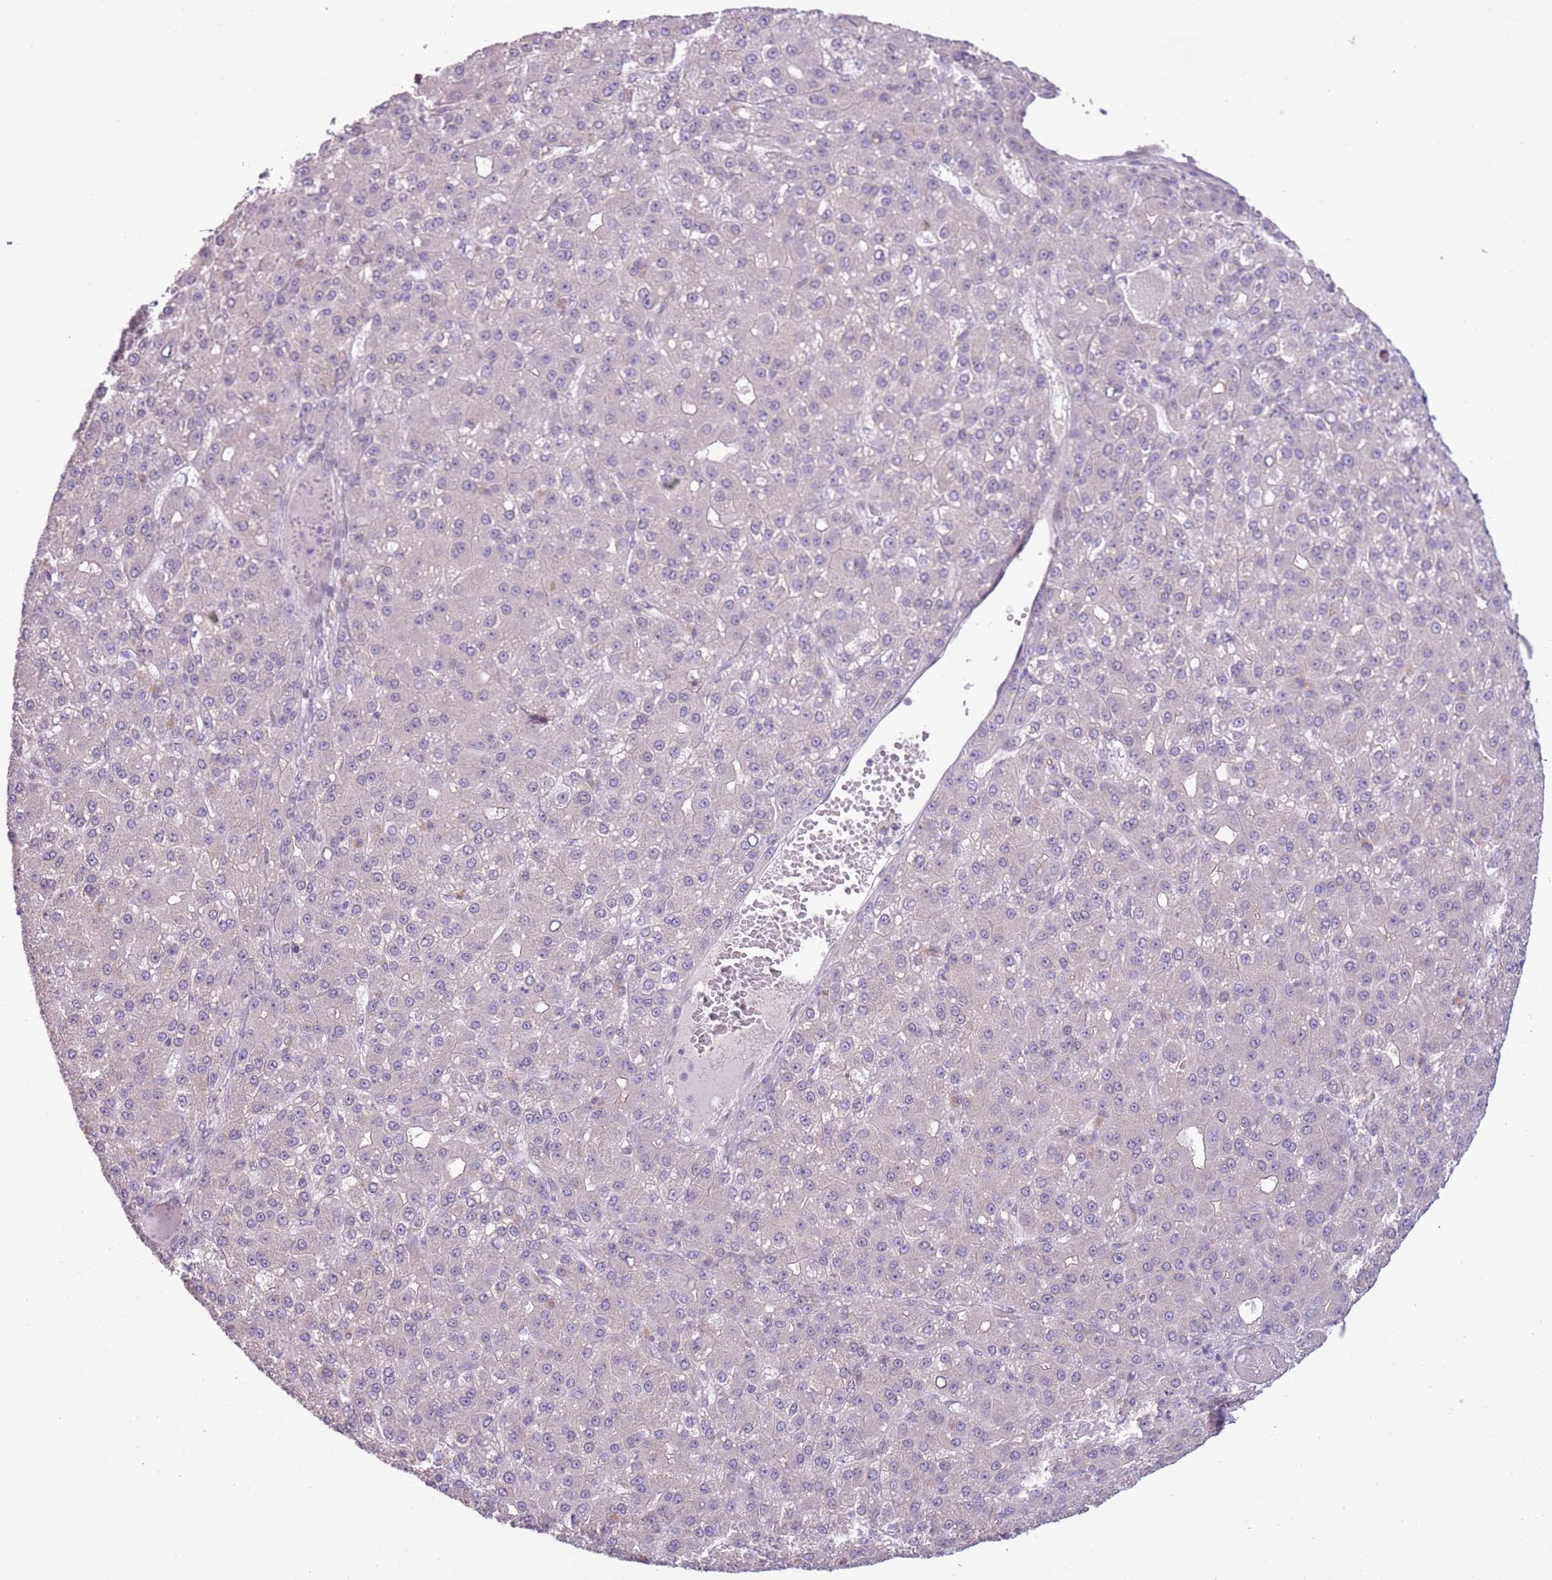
{"staining": {"intensity": "negative", "quantity": "none", "location": "none"}, "tissue": "liver cancer", "cell_type": "Tumor cells", "image_type": "cancer", "snomed": [{"axis": "morphology", "description": "Carcinoma, Hepatocellular, NOS"}, {"axis": "topography", "description": "Liver"}], "caption": "A micrograph of hepatocellular carcinoma (liver) stained for a protein exhibits no brown staining in tumor cells.", "gene": "CCND2", "patient": {"sex": "male", "age": 67}}